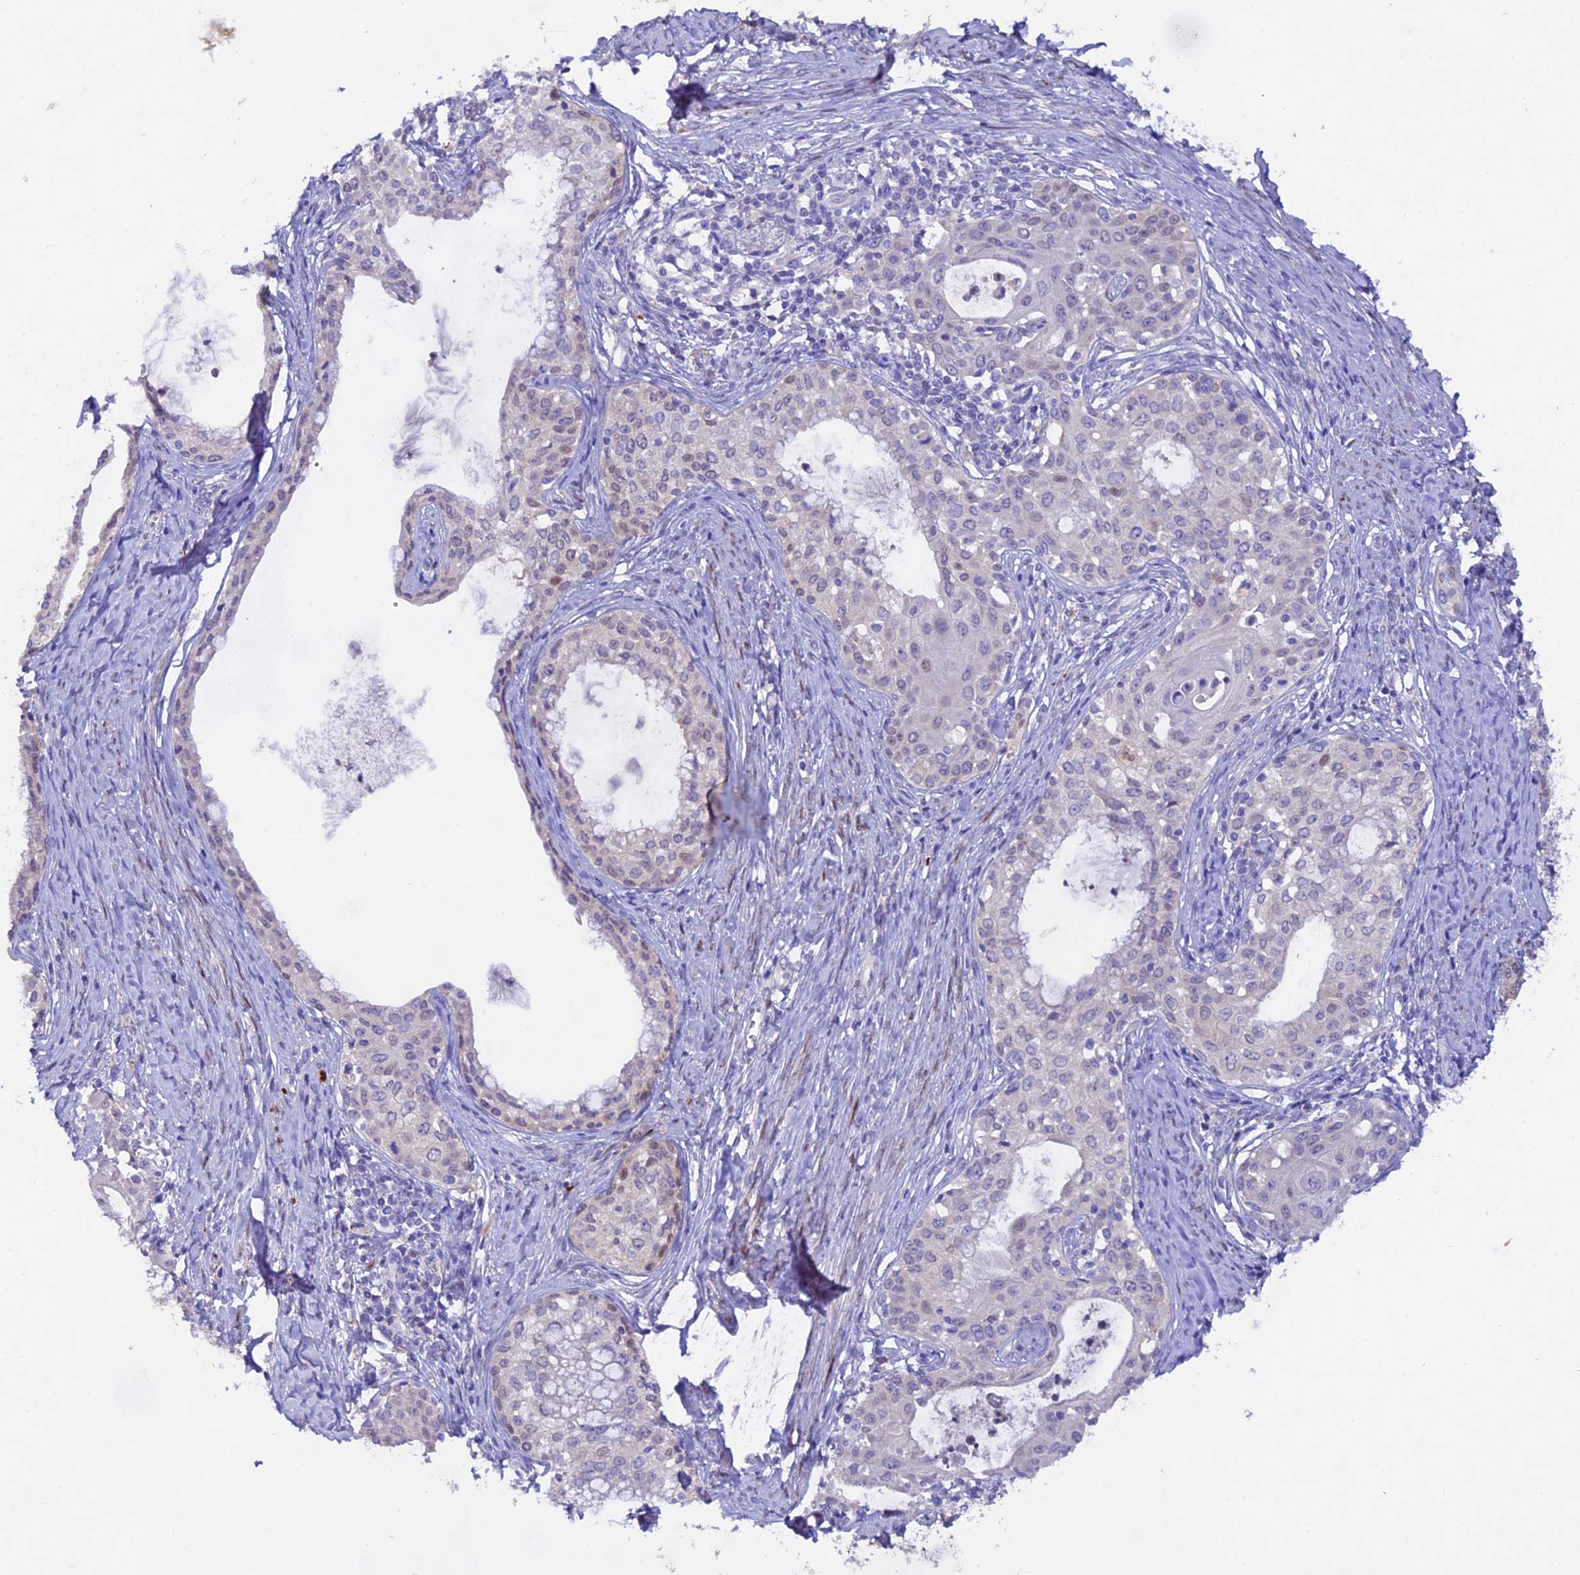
{"staining": {"intensity": "negative", "quantity": "none", "location": "none"}, "tissue": "cervical cancer", "cell_type": "Tumor cells", "image_type": "cancer", "snomed": [{"axis": "morphology", "description": "Squamous cell carcinoma, NOS"}, {"axis": "morphology", "description": "Adenocarcinoma, NOS"}, {"axis": "topography", "description": "Cervix"}], "caption": "Tumor cells show no significant expression in adenocarcinoma (cervical).", "gene": "TGDS", "patient": {"sex": "female", "age": 52}}